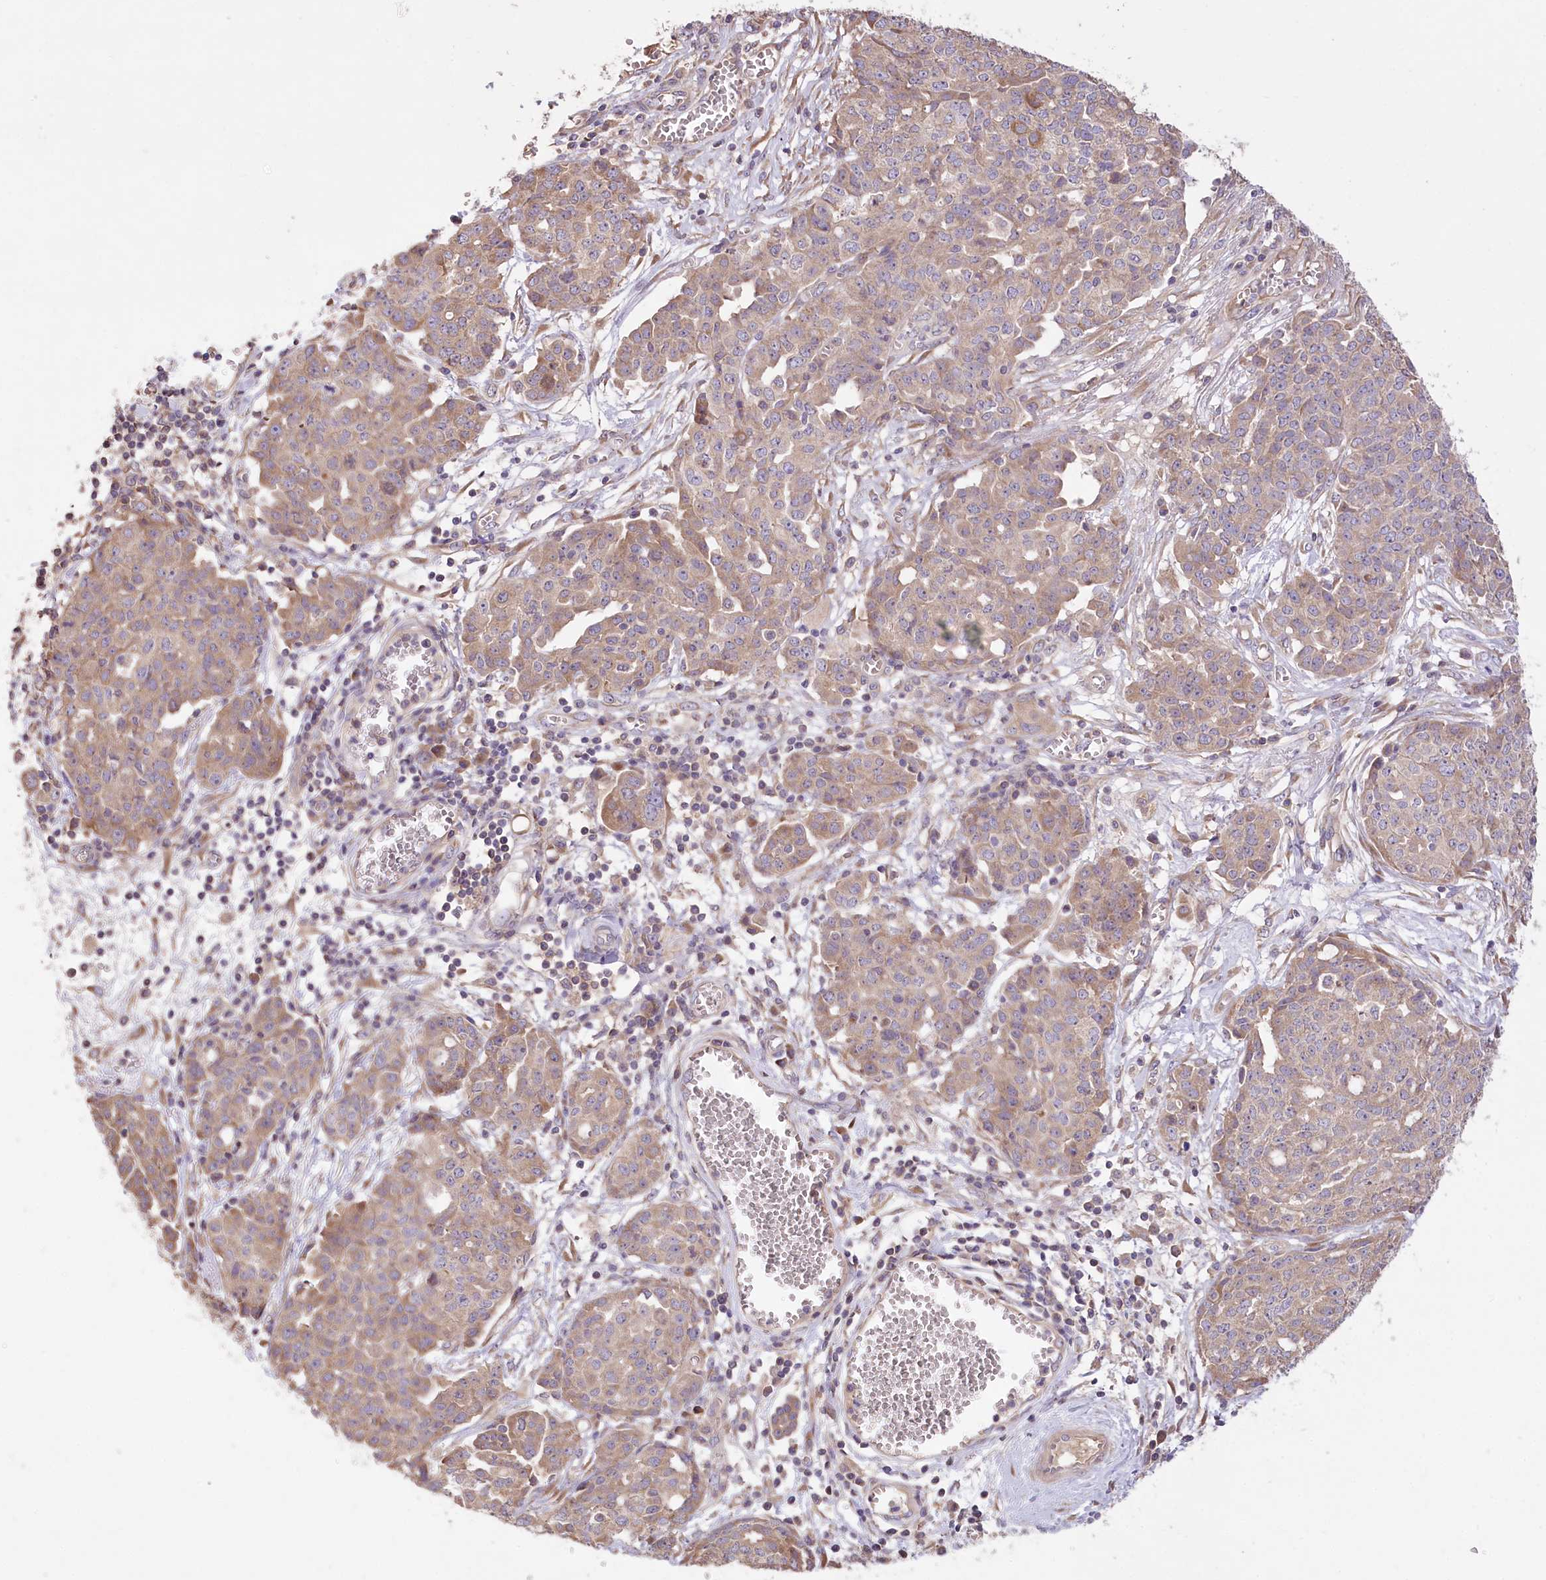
{"staining": {"intensity": "weak", "quantity": ">75%", "location": "cytoplasmic/membranous"}, "tissue": "ovarian cancer", "cell_type": "Tumor cells", "image_type": "cancer", "snomed": [{"axis": "morphology", "description": "Cystadenocarcinoma, serous, NOS"}, {"axis": "topography", "description": "Soft tissue"}, {"axis": "topography", "description": "Ovary"}], "caption": "A low amount of weak cytoplasmic/membranous positivity is present in about >75% of tumor cells in ovarian cancer tissue.", "gene": "PBLD", "patient": {"sex": "female", "age": 57}}